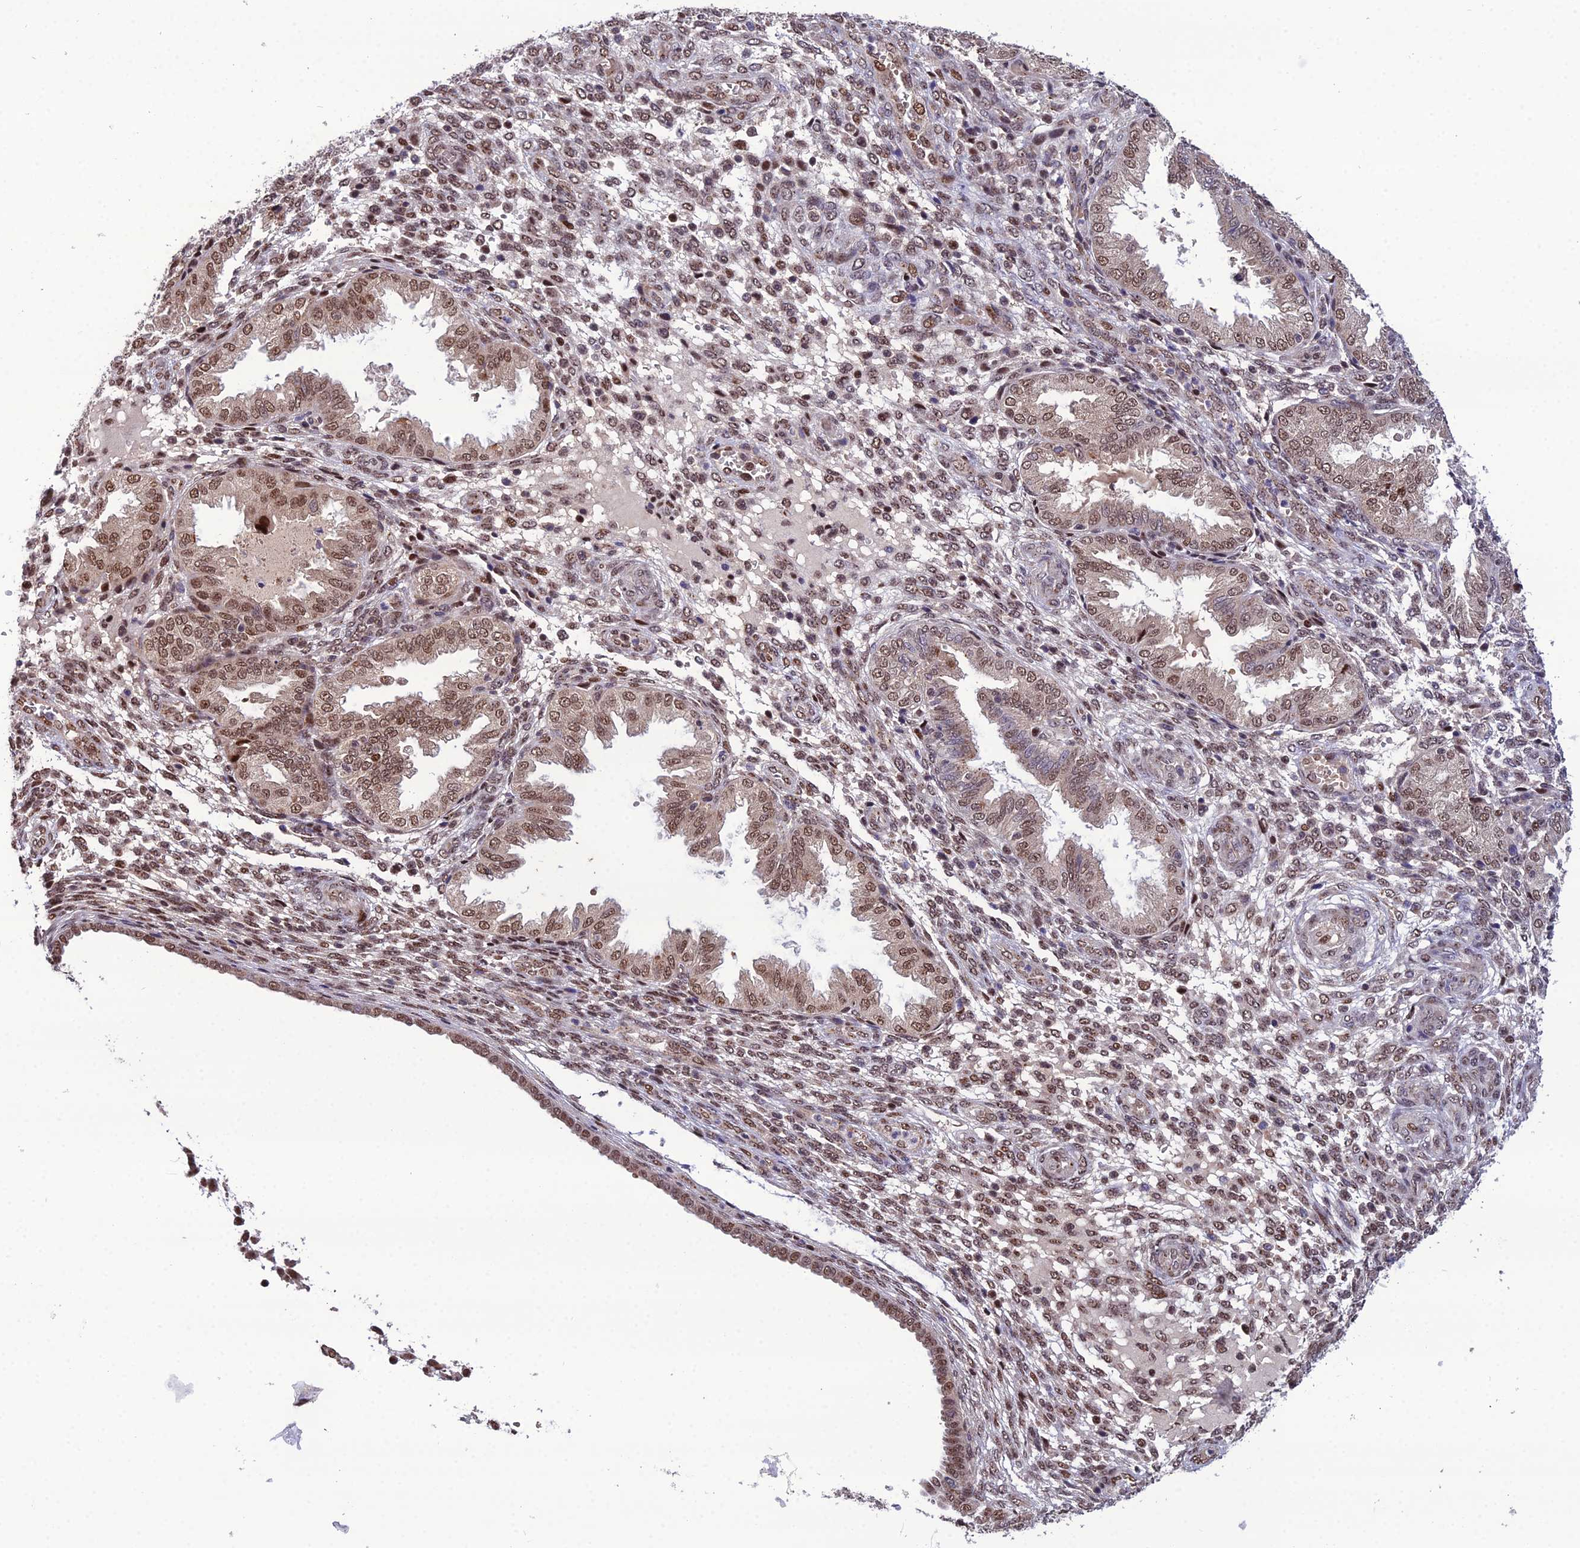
{"staining": {"intensity": "moderate", "quantity": "25%-75%", "location": "nuclear"}, "tissue": "endometrium", "cell_type": "Cells in endometrial stroma", "image_type": "normal", "snomed": [{"axis": "morphology", "description": "Normal tissue, NOS"}, {"axis": "topography", "description": "Endometrium"}], "caption": "Protein expression by IHC exhibits moderate nuclear staining in approximately 25%-75% of cells in endometrial stroma in normal endometrium. (DAB IHC, brown staining for protein, blue staining for nuclei).", "gene": "ARL2", "patient": {"sex": "female", "age": 33}}